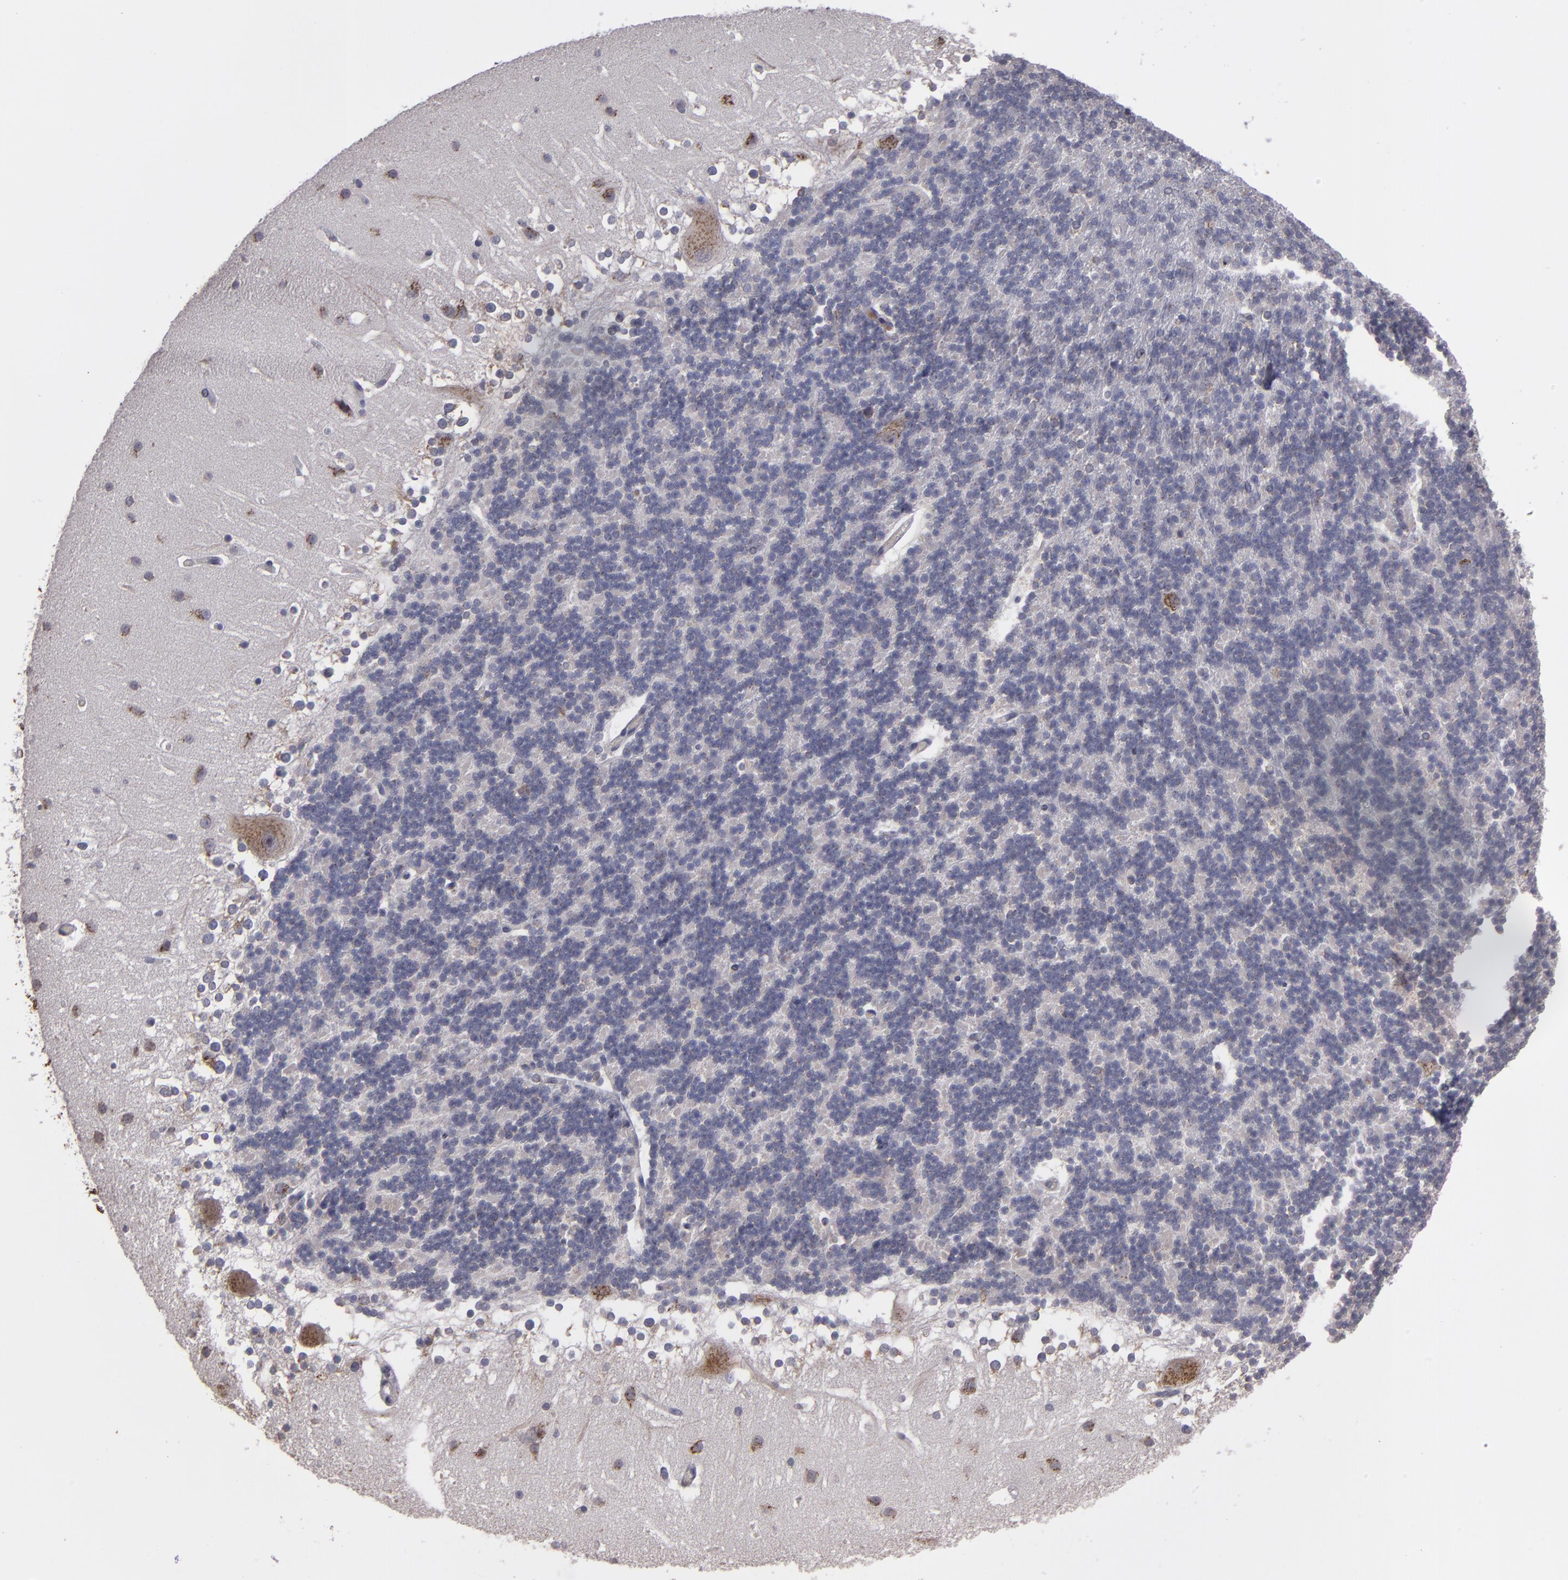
{"staining": {"intensity": "negative", "quantity": "none", "location": "none"}, "tissue": "cerebellum", "cell_type": "Cells in granular layer", "image_type": "normal", "snomed": [{"axis": "morphology", "description": "Normal tissue, NOS"}, {"axis": "topography", "description": "Cerebellum"}], "caption": "Immunohistochemical staining of normal cerebellum displays no significant expression in cells in granular layer.", "gene": "IL12A", "patient": {"sex": "female", "age": 19}}